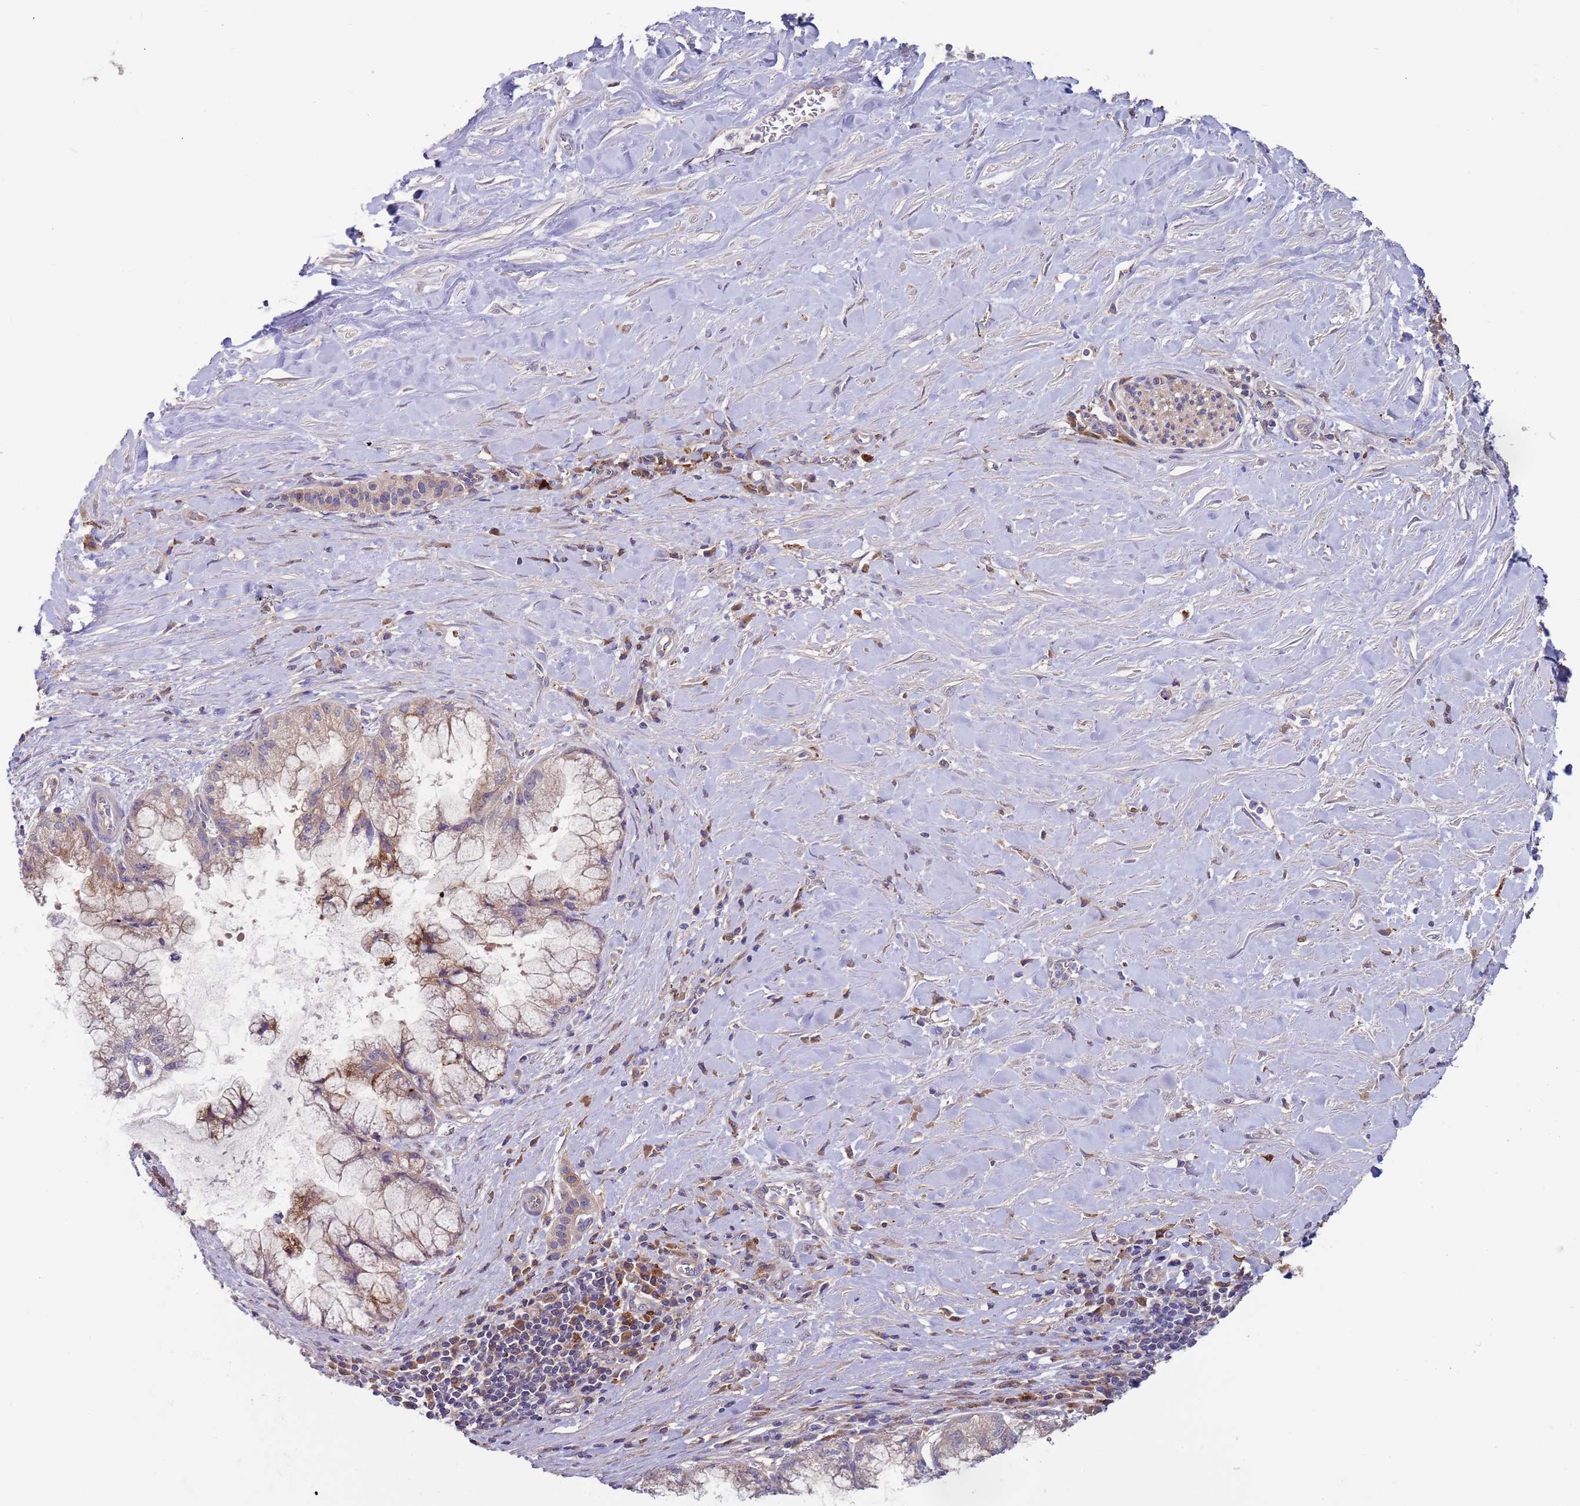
{"staining": {"intensity": "moderate", "quantity": "<25%", "location": "cytoplasmic/membranous"}, "tissue": "pancreatic cancer", "cell_type": "Tumor cells", "image_type": "cancer", "snomed": [{"axis": "morphology", "description": "Adenocarcinoma, NOS"}, {"axis": "topography", "description": "Pancreas"}], "caption": "Pancreatic cancer stained with a brown dye displays moderate cytoplasmic/membranous positive positivity in about <25% of tumor cells.", "gene": "MALRD1", "patient": {"sex": "male", "age": 73}}